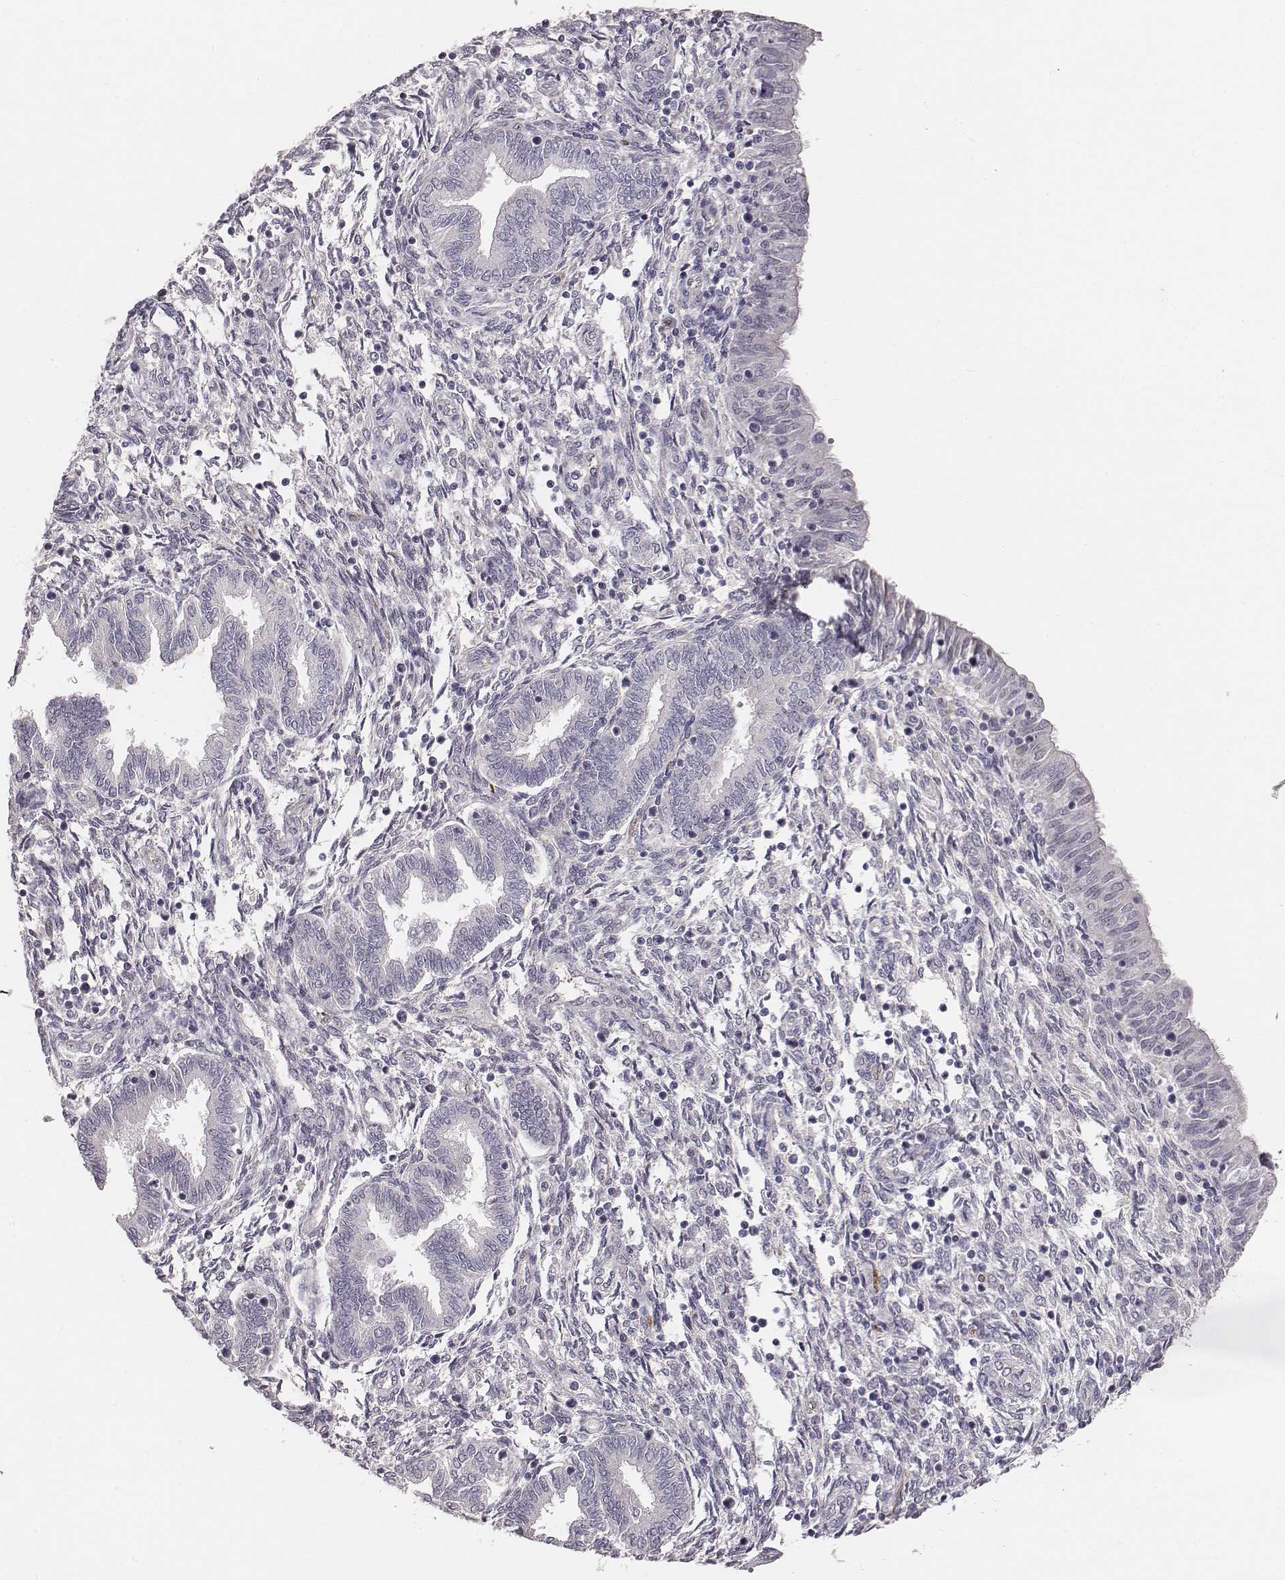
{"staining": {"intensity": "negative", "quantity": "none", "location": "none"}, "tissue": "endometrium", "cell_type": "Cells in endometrial stroma", "image_type": "normal", "snomed": [{"axis": "morphology", "description": "Normal tissue, NOS"}, {"axis": "topography", "description": "Endometrium"}], "caption": "The histopathology image reveals no staining of cells in endometrial stroma in unremarkable endometrium. (Stains: DAB (3,3'-diaminobenzidine) immunohistochemistry (IHC) with hematoxylin counter stain, Microscopy: brightfield microscopy at high magnification).", "gene": "NIFK", "patient": {"sex": "female", "age": 42}}